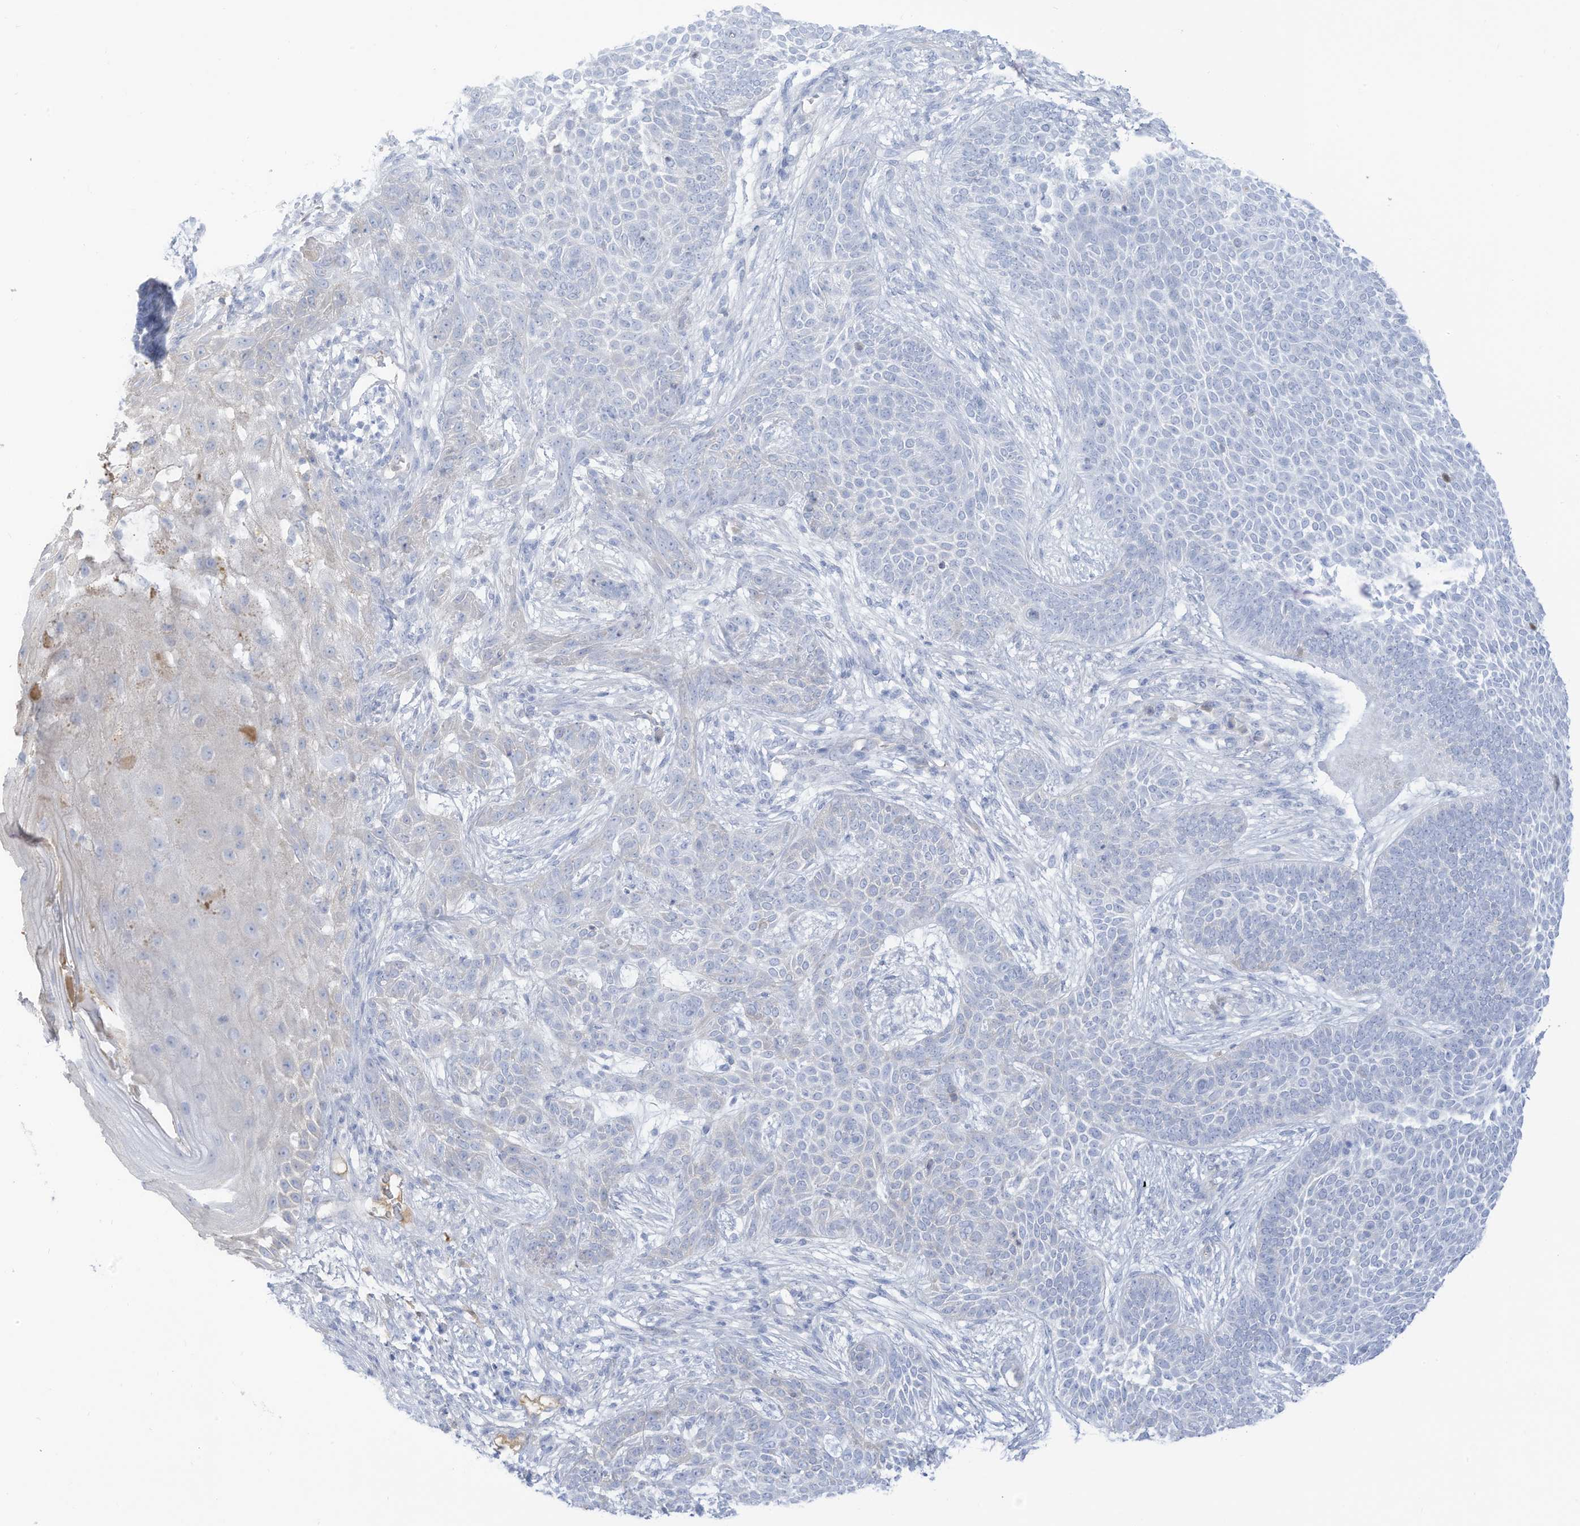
{"staining": {"intensity": "negative", "quantity": "none", "location": "none"}, "tissue": "skin cancer", "cell_type": "Tumor cells", "image_type": "cancer", "snomed": [{"axis": "morphology", "description": "Basal cell carcinoma"}, {"axis": "topography", "description": "Skin"}], "caption": "Skin cancer stained for a protein using immunohistochemistry (IHC) displays no staining tumor cells.", "gene": "HSD17B13", "patient": {"sex": "male", "age": 85}}